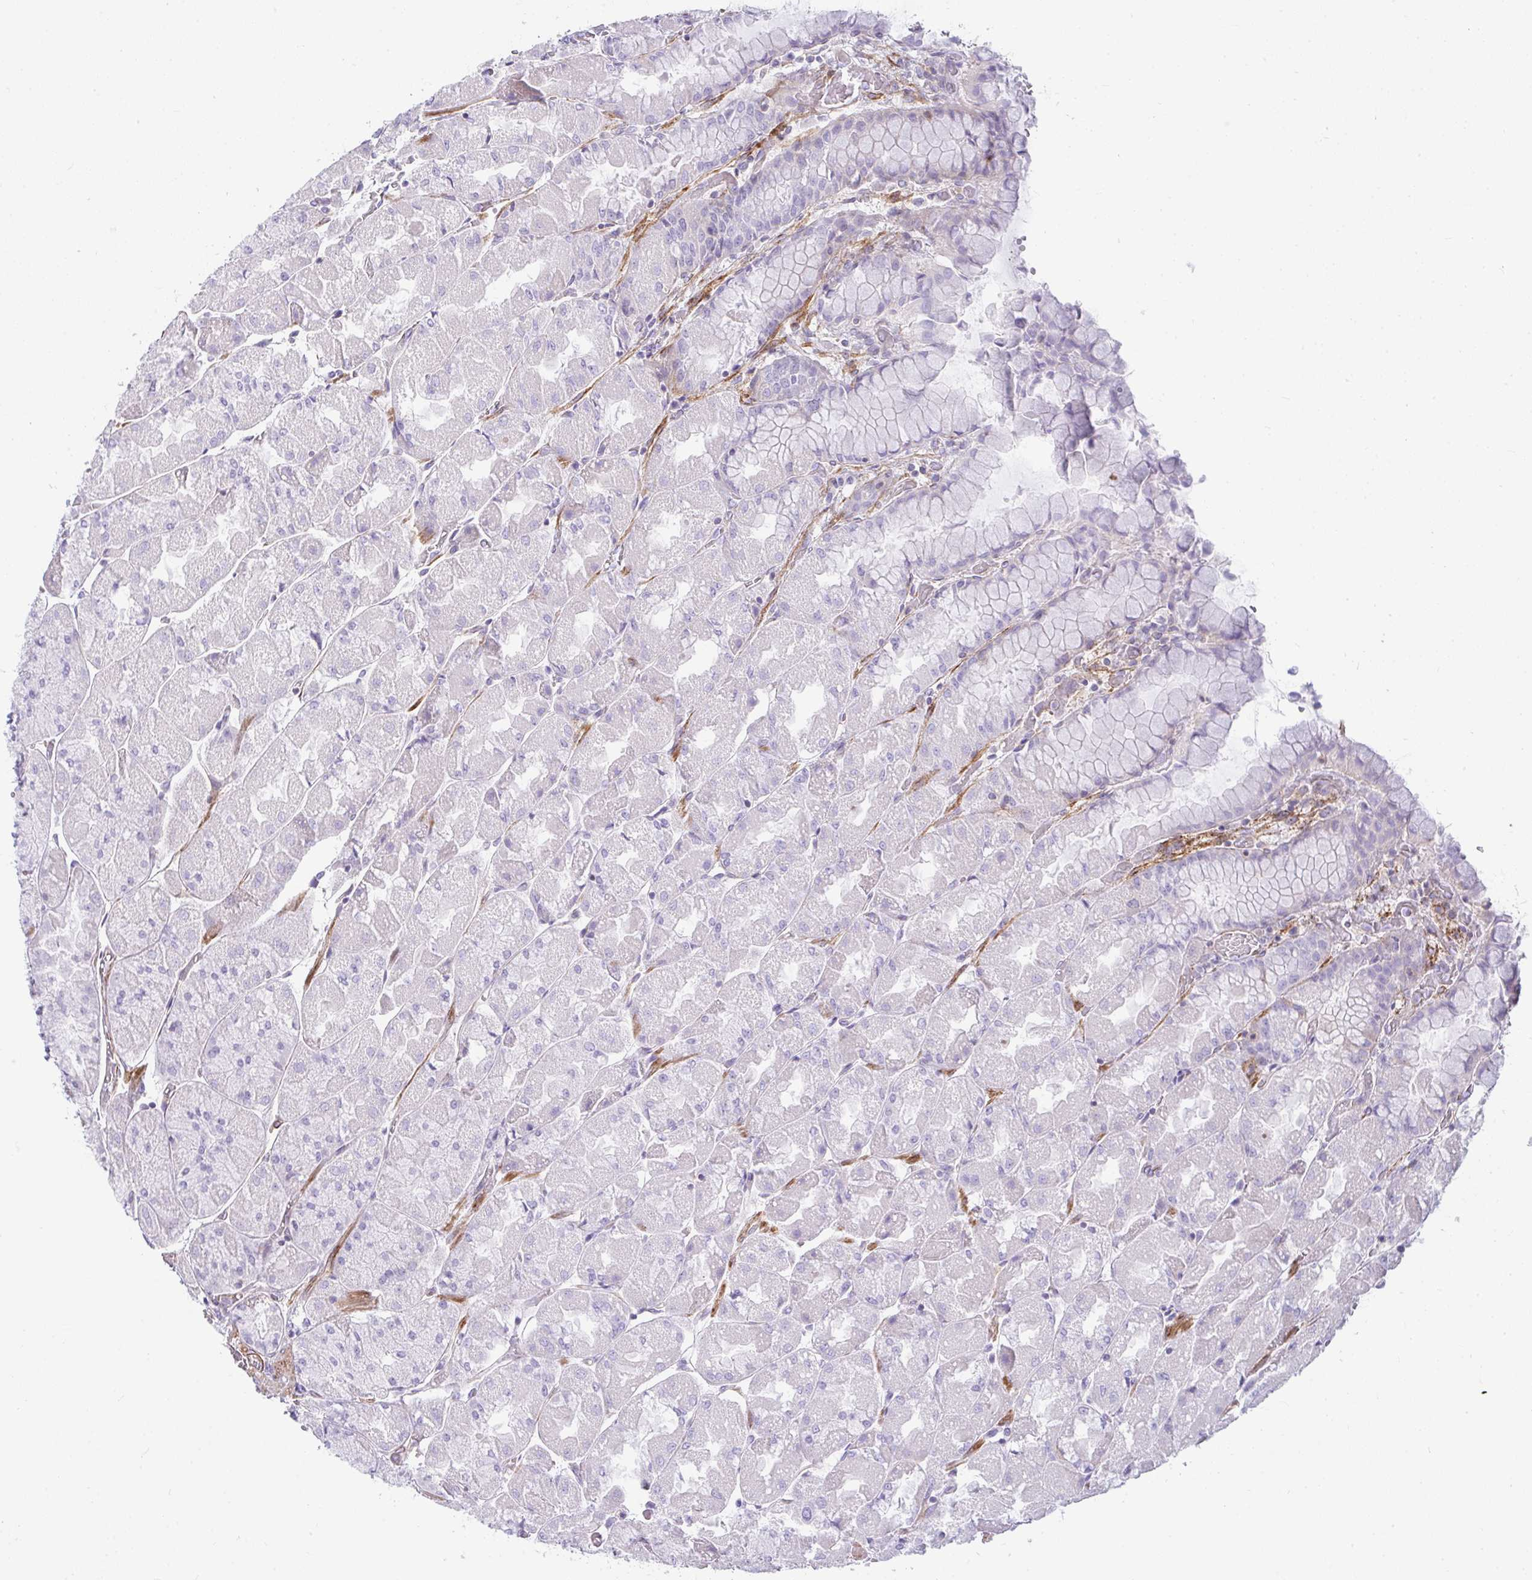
{"staining": {"intensity": "negative", "quantity": "none", "location": "none"}, "tissue": "stomach", "cell_type": "Glandular cells", "image_type": "normal", "snomed": [{"axis": "morphology", "description": "Normal tissue, NOS"}, {"axis": "topography", "description": "Stomach"}], "caption": "IHC of benign stomach shows no positivity in glandular cells. (DAB (3,3'-diaminobenzidine) IHC visualized using brightfield microscopy, high magnification).", "gene": "CDRT15", "patient": {"sex": "female", "age": 61}}